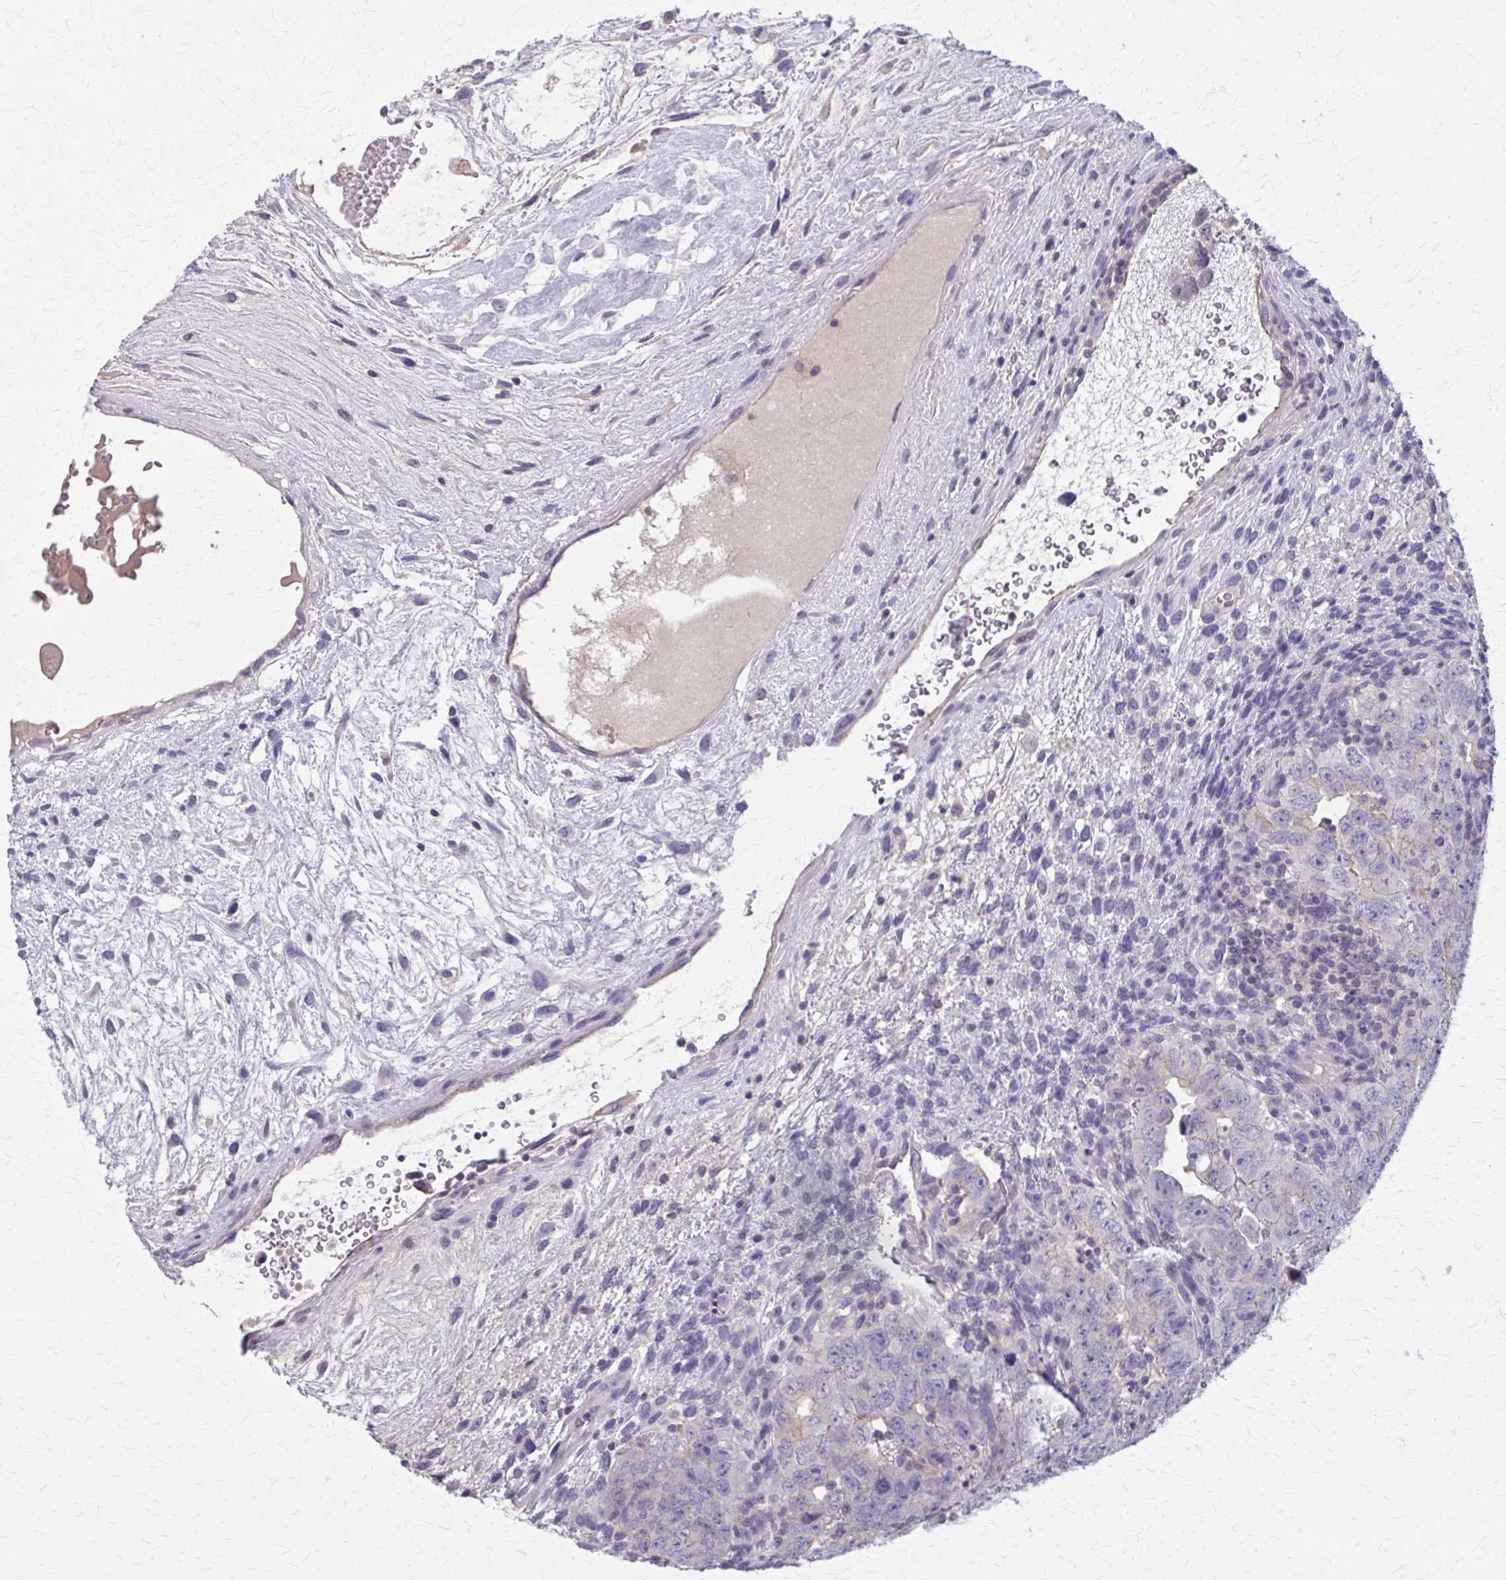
{"staining": {"intensity": "negative", "quantity": "none", "location": "none"}, "tissue": "testis cancer", "cell_type": "Tumor cells", "image_type": "cancer", "snomed": [{"axis": "morphology", "description": "Carcinoma, Embryonal, NOS"}, {"axis": "topography", "description": "Testis"}], "caption": "This is a photomicrograph of immunohistochemistry (IHC) staining of testis embryonal carcinoma, which shows no expression in tumor cells.", "gene": "OR4A47", "patient": {"sex": "male", "age": 24}}